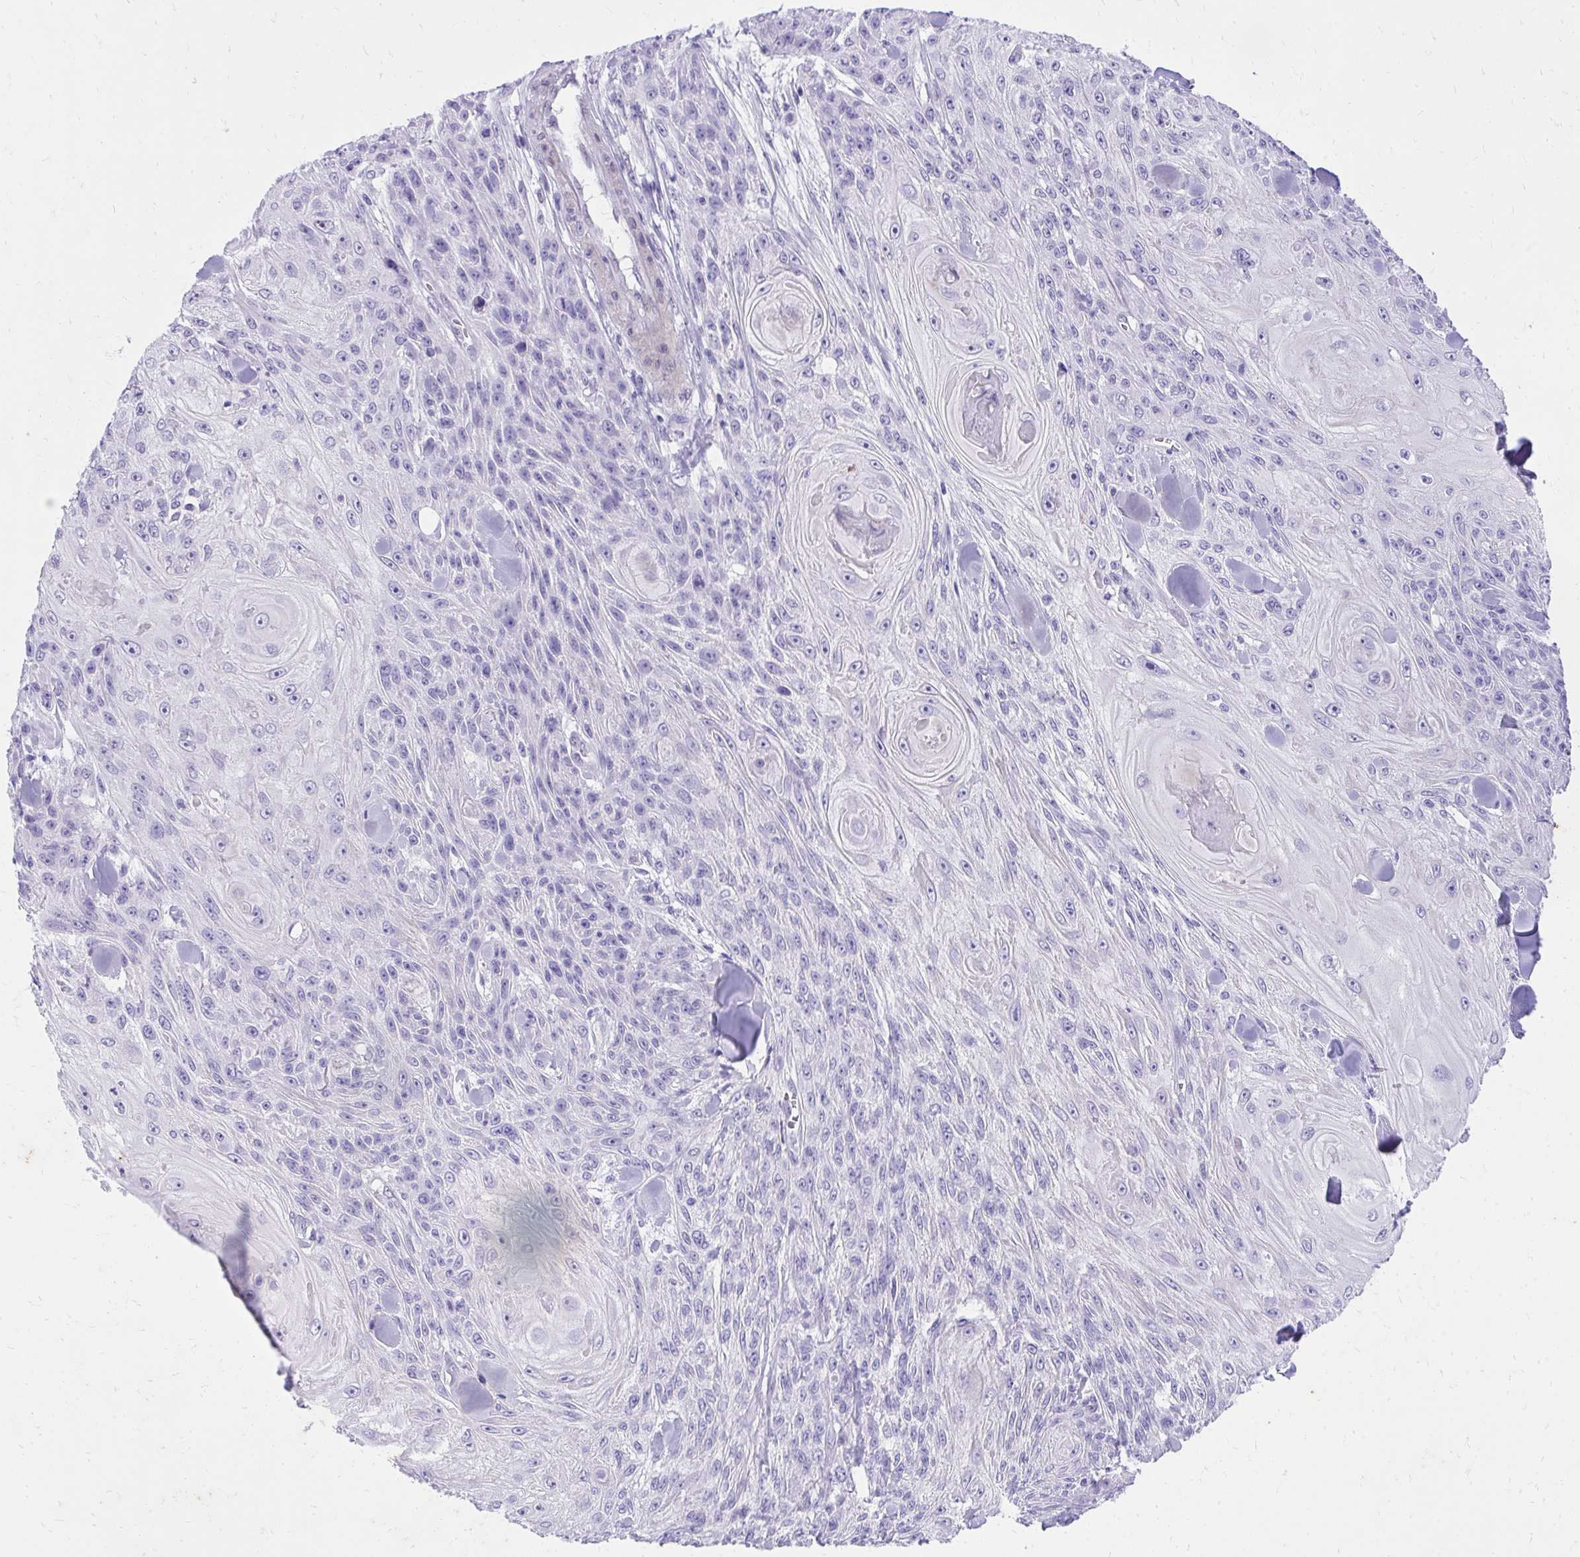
{"staining": {"intensity": "negative", "quantity": "none", "location": "none"}, "tissue": "skin cancer", "cell_type": "Tumor cells", "image_type": "cancer", "snomed": [{"axis": "morphology", "description": "Squamous cell carcinoma, NOS"}, {"axis": "topography", "description": "Skin"}], "caption": "Squamous cell carcinoma (skin) was stained to show a protein in brown. There is no significant expression in tumor cells. (Brightfield microscopy of DAB IHC at high magnification).", "gene": "KLK1", "patient": {"sex": "male", "age": 88}}